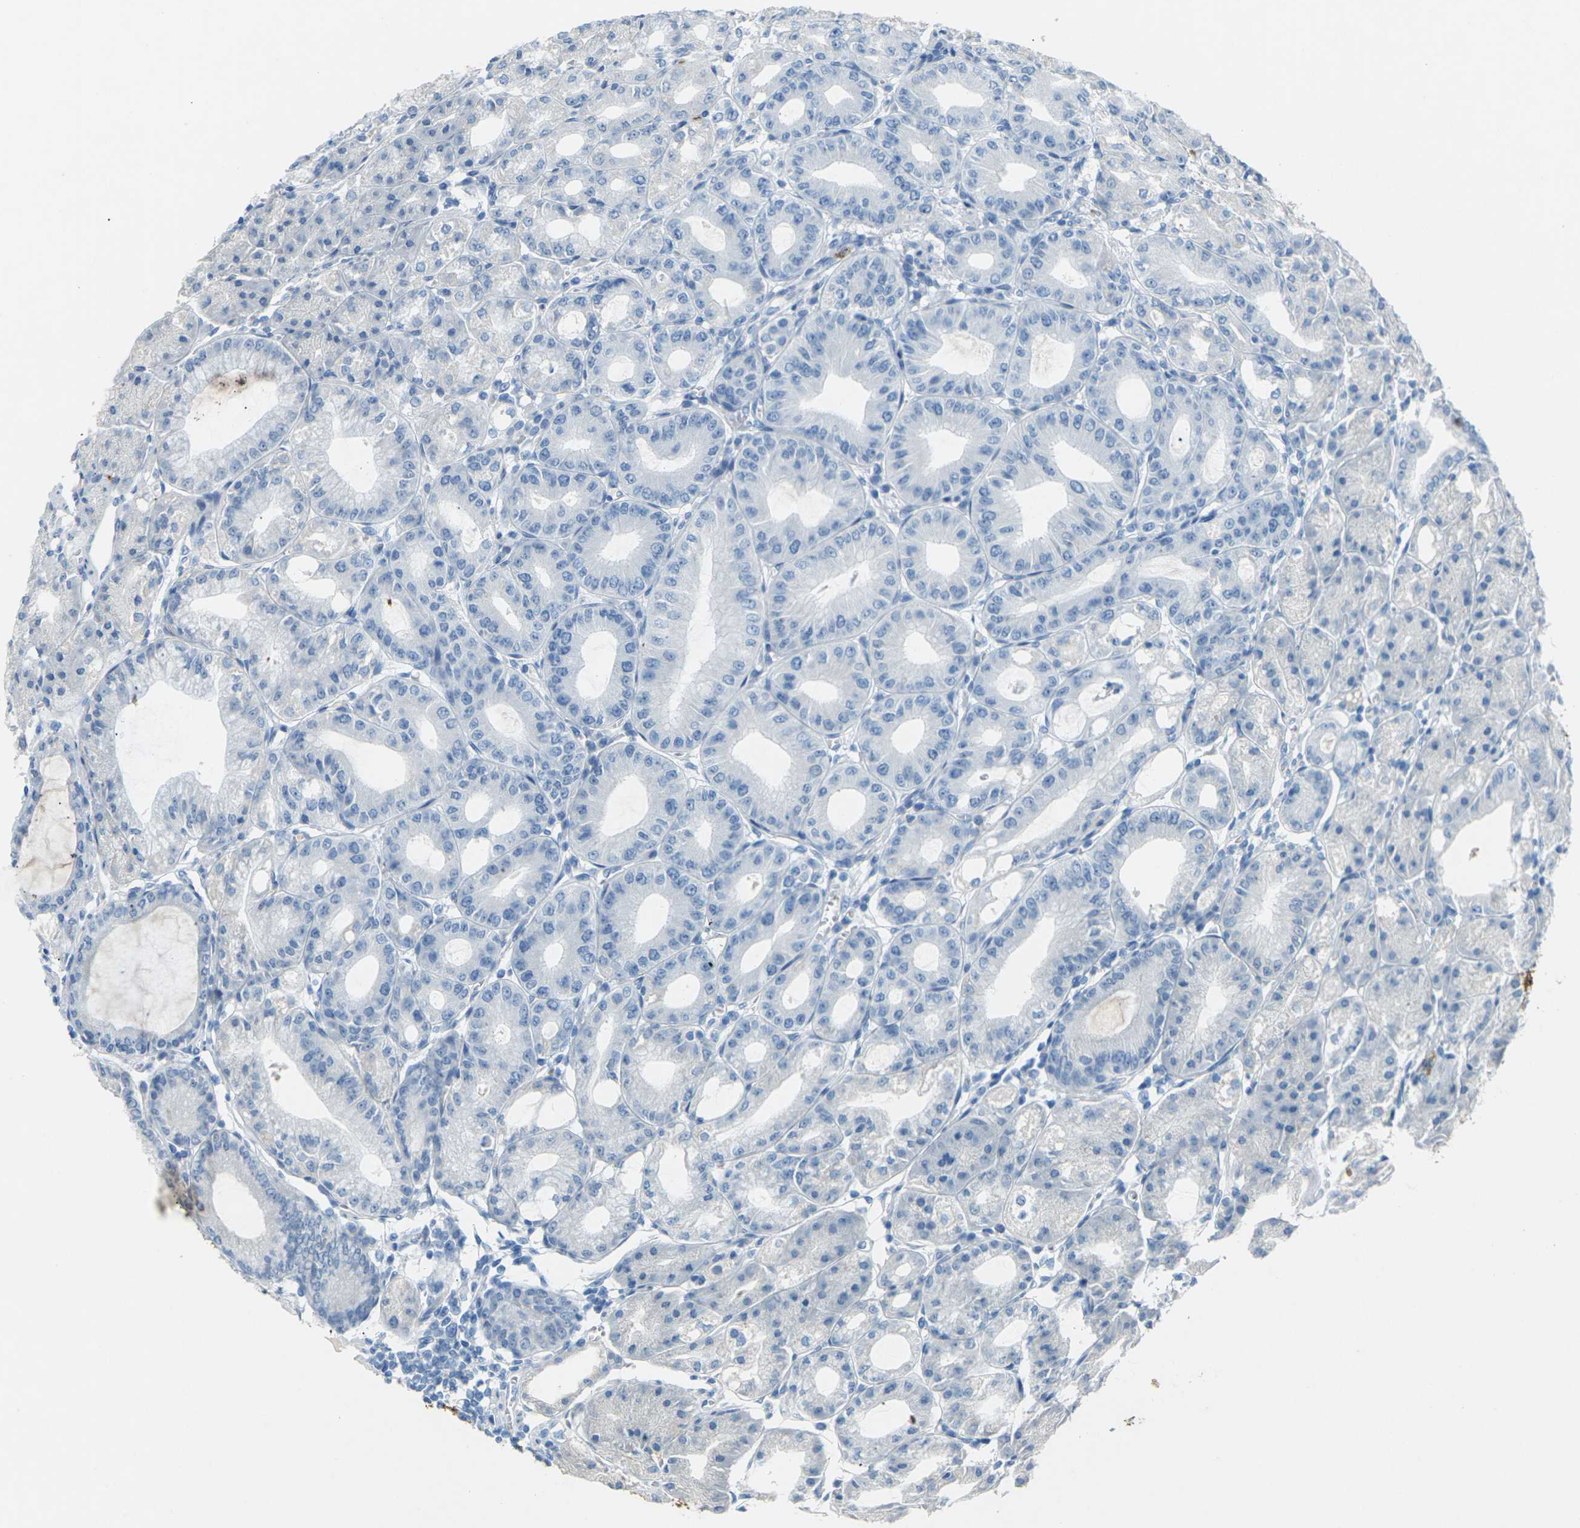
{"staining": {"intensity": "negative", "quantity": "none", "location": "none"}, "tissue": "stomach", "cell_type": "Glandular cells", "image_type": "normal", "snomed": [{"axis": "morphology", "description": "Normal tissue, NOS"}, {"axis": "topography", "description": "Stomach, lower"}], "caption": "DAB (3,3'-diaminobenzidine) immunohistochemical staining of unremarkable human stomach exhibits no significant expression in glandular cells.", "gene": "CDH16", "patient": {"sex": "male", "age": 71}}